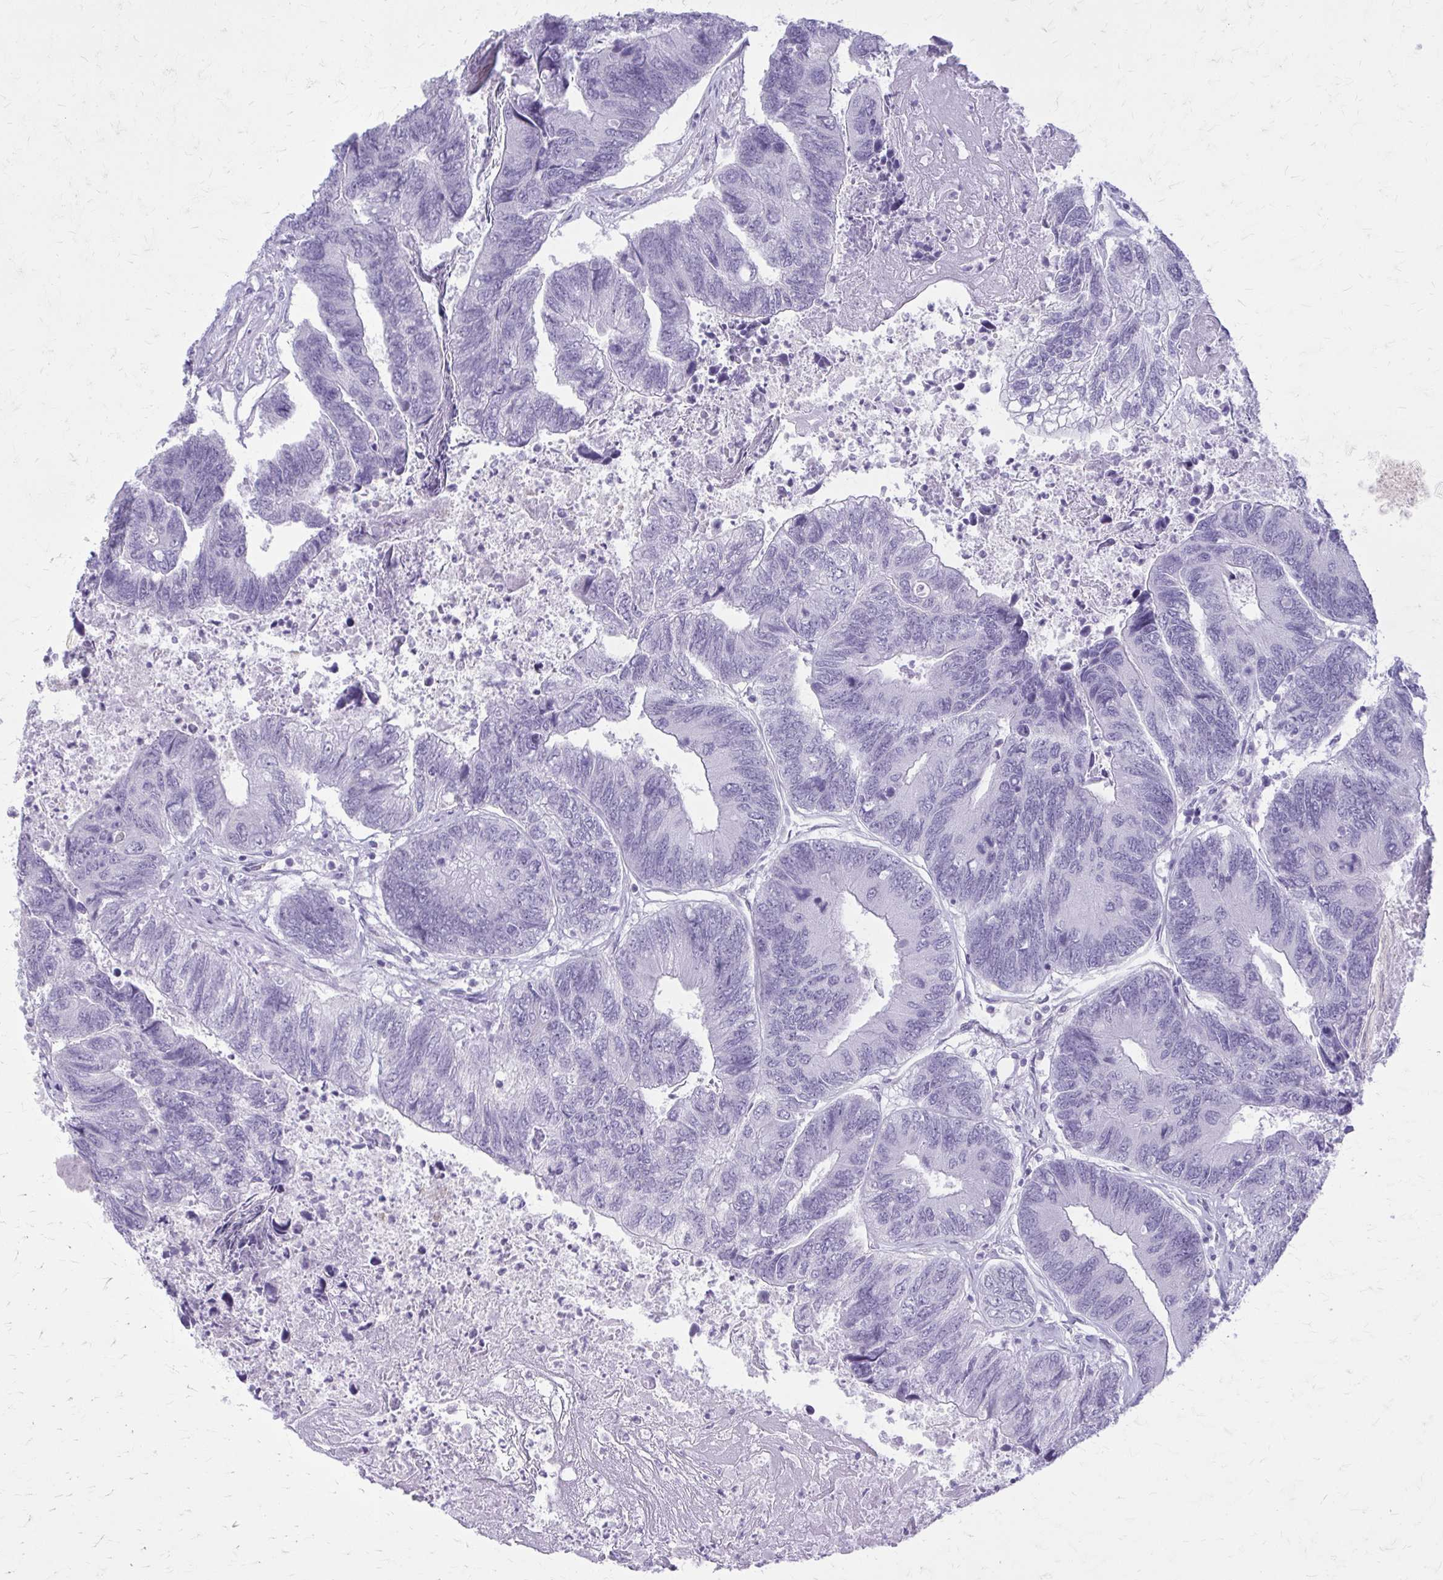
{"staining": {"intensity": "negative", "quantity": "none", "location": "none"}, "tissue": "colorectal cancer", "cell_type": "Tumor cells", "image_type": "cancer", "snomed": [{"axis": "morphology", "description": "Adenocarcinoma, NOS"}, {"axis": "topography", "description": "Colon"}], "caption": "There is no significant staining in tumor cells of colorectal cancer.", "gene": "KRT5", "patient": {"sex": "female", "age": 67}}